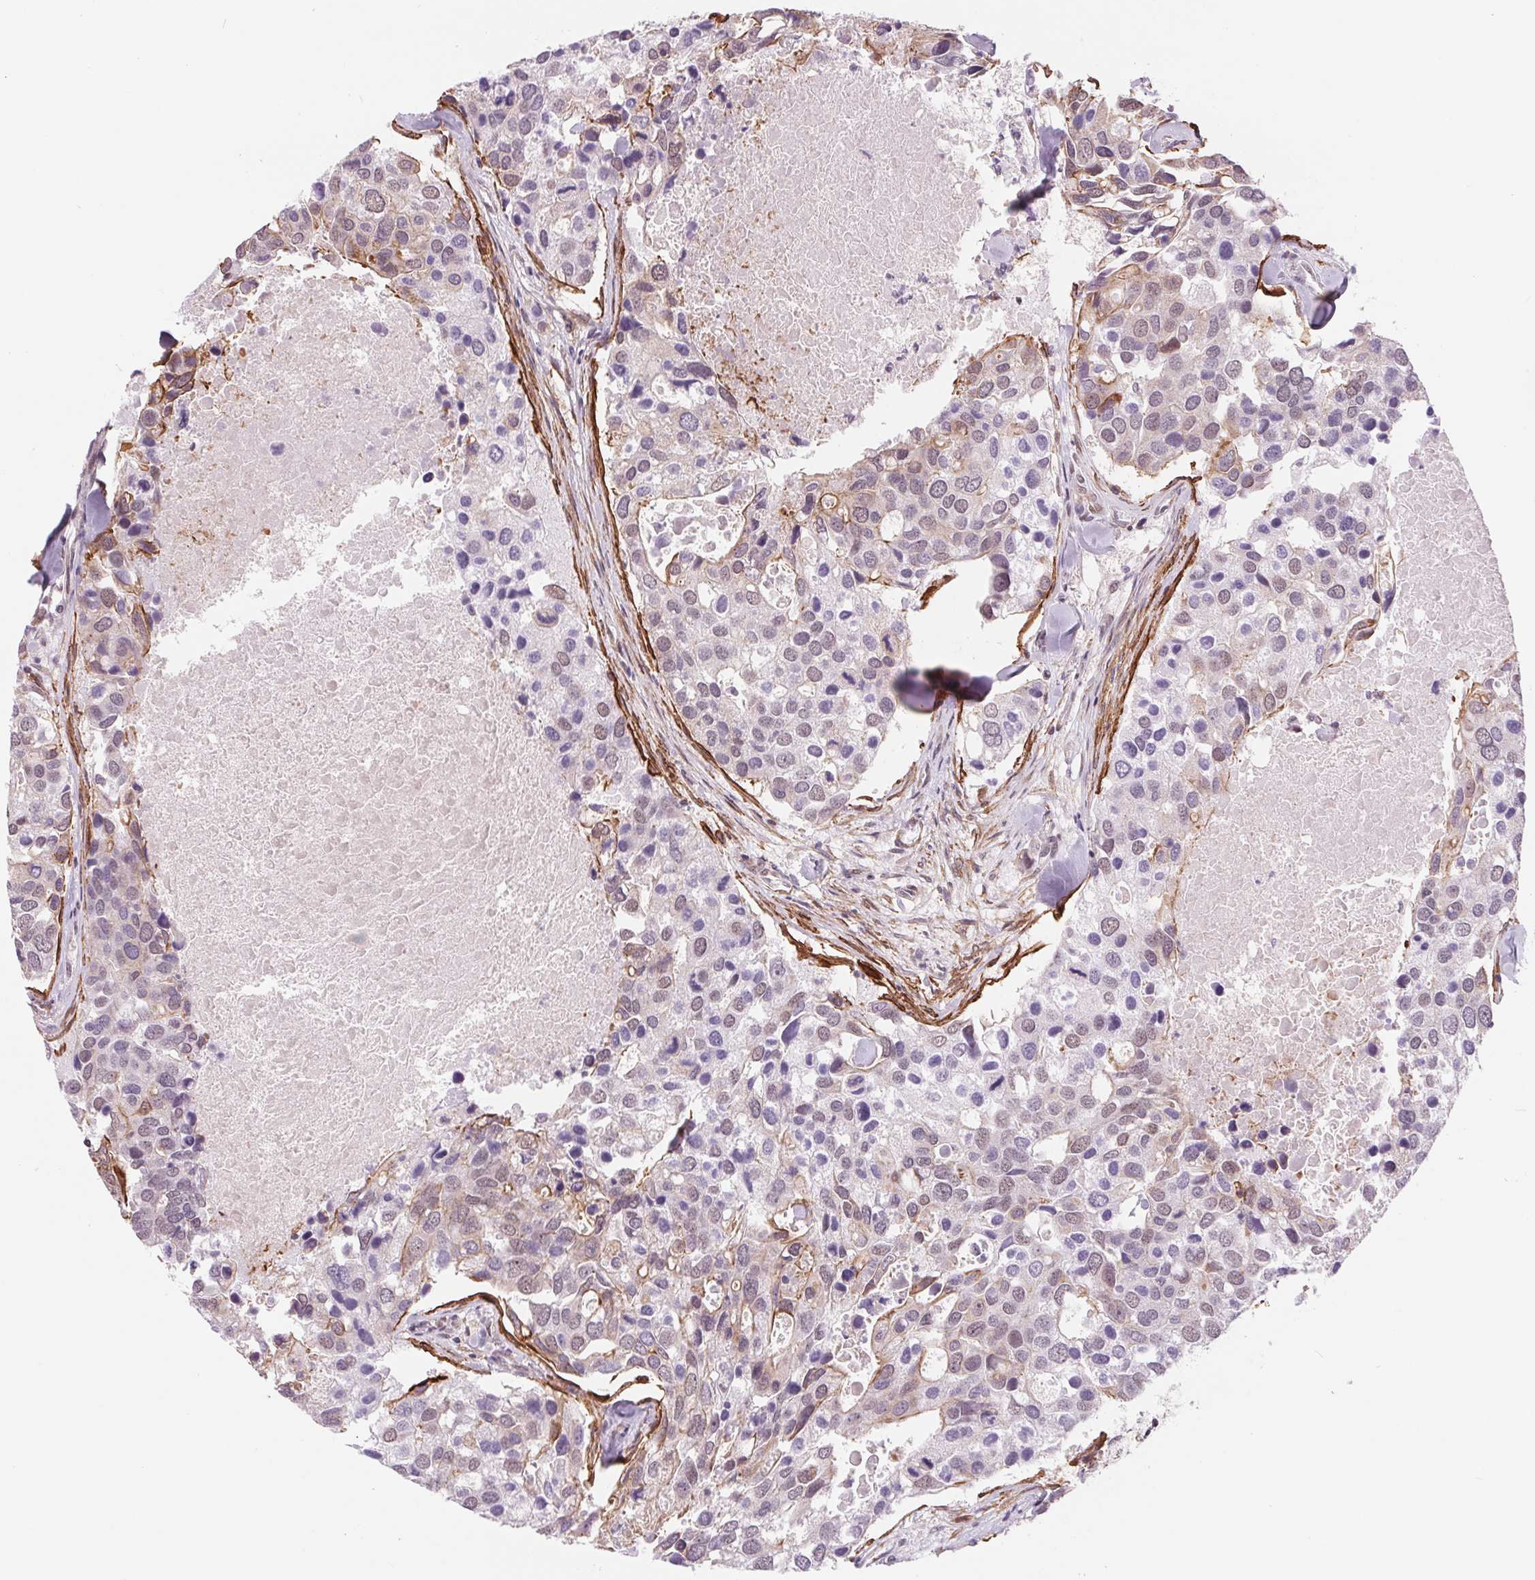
{"staining": {"intensity": "weak", "quantity": "<25%", "location": "cytoplasmic/membranous"}, "tissue": "breast cancer", "cell_type": "Tumor cells", "image_type": "cancer", "snomed": [{"axis": "morphology", "description": "Duct carcinoma"}, {"axis": "topography", "description": "Breast"}], "caption": "A high-resolution micrograph shows IHC staining of intraductal carcinoma (breast), which demonstrates no significant expression in tumor cells.", "gene": "BCAT1", "patient": {"sex": "female", "age": 83}}